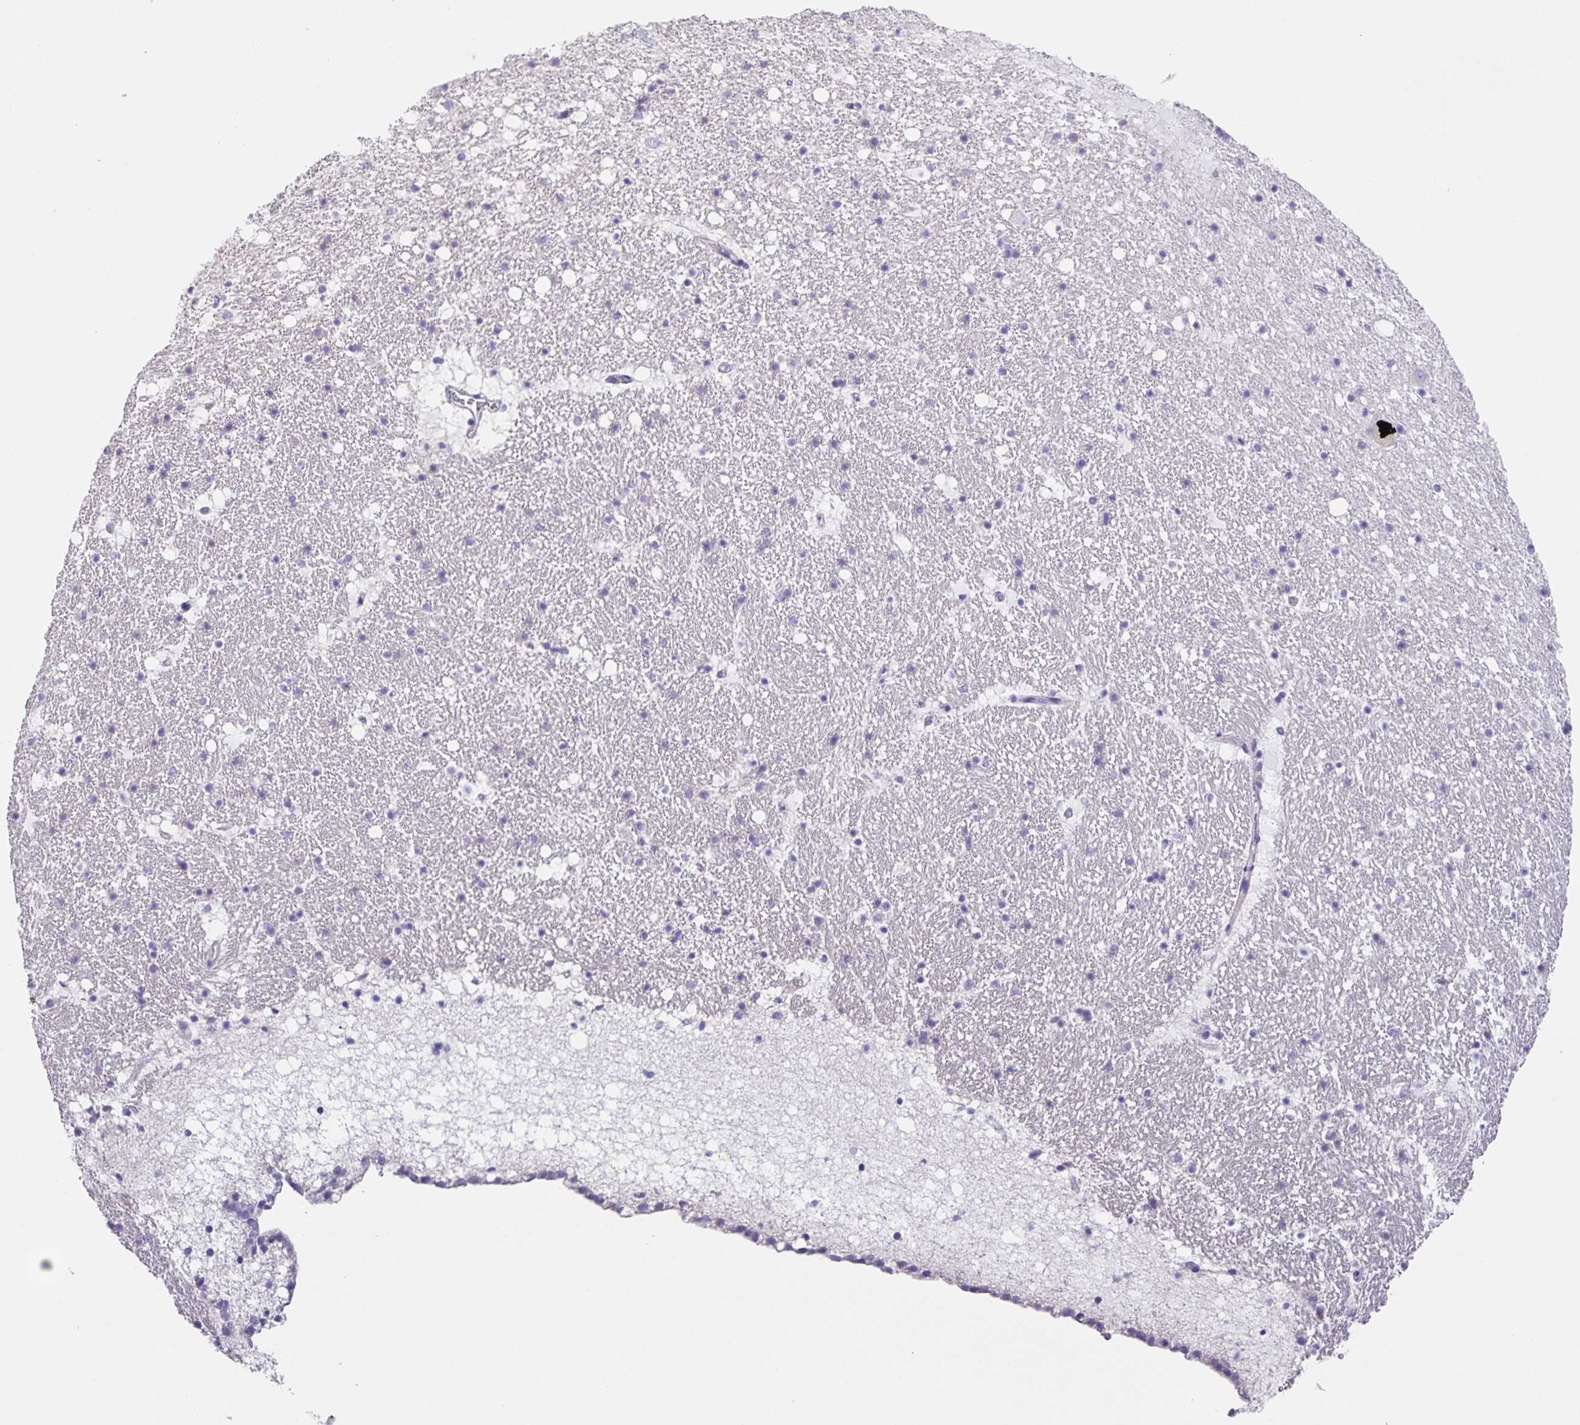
{"staining": {"intensity": "negative", "quantity": "none", "location": "none"}, "tissue": "hippocampus", "cell_type": "Glial cells", "image_type": "normal", "snomed": [{"axis": "morphology", "description": "Normal tissue, NOS"}, {"axis": "topography", "description": "Hippocampus"}], "caption": "Immunohistochemistry (IHC) histopathology image of unremarkable human hippocampus stained for a protein (brown), which shows no staining in glial cells. Nuclei are stained in blue.", "gene": "PRR36", "patient": {"sex": "female", "age": 42}}